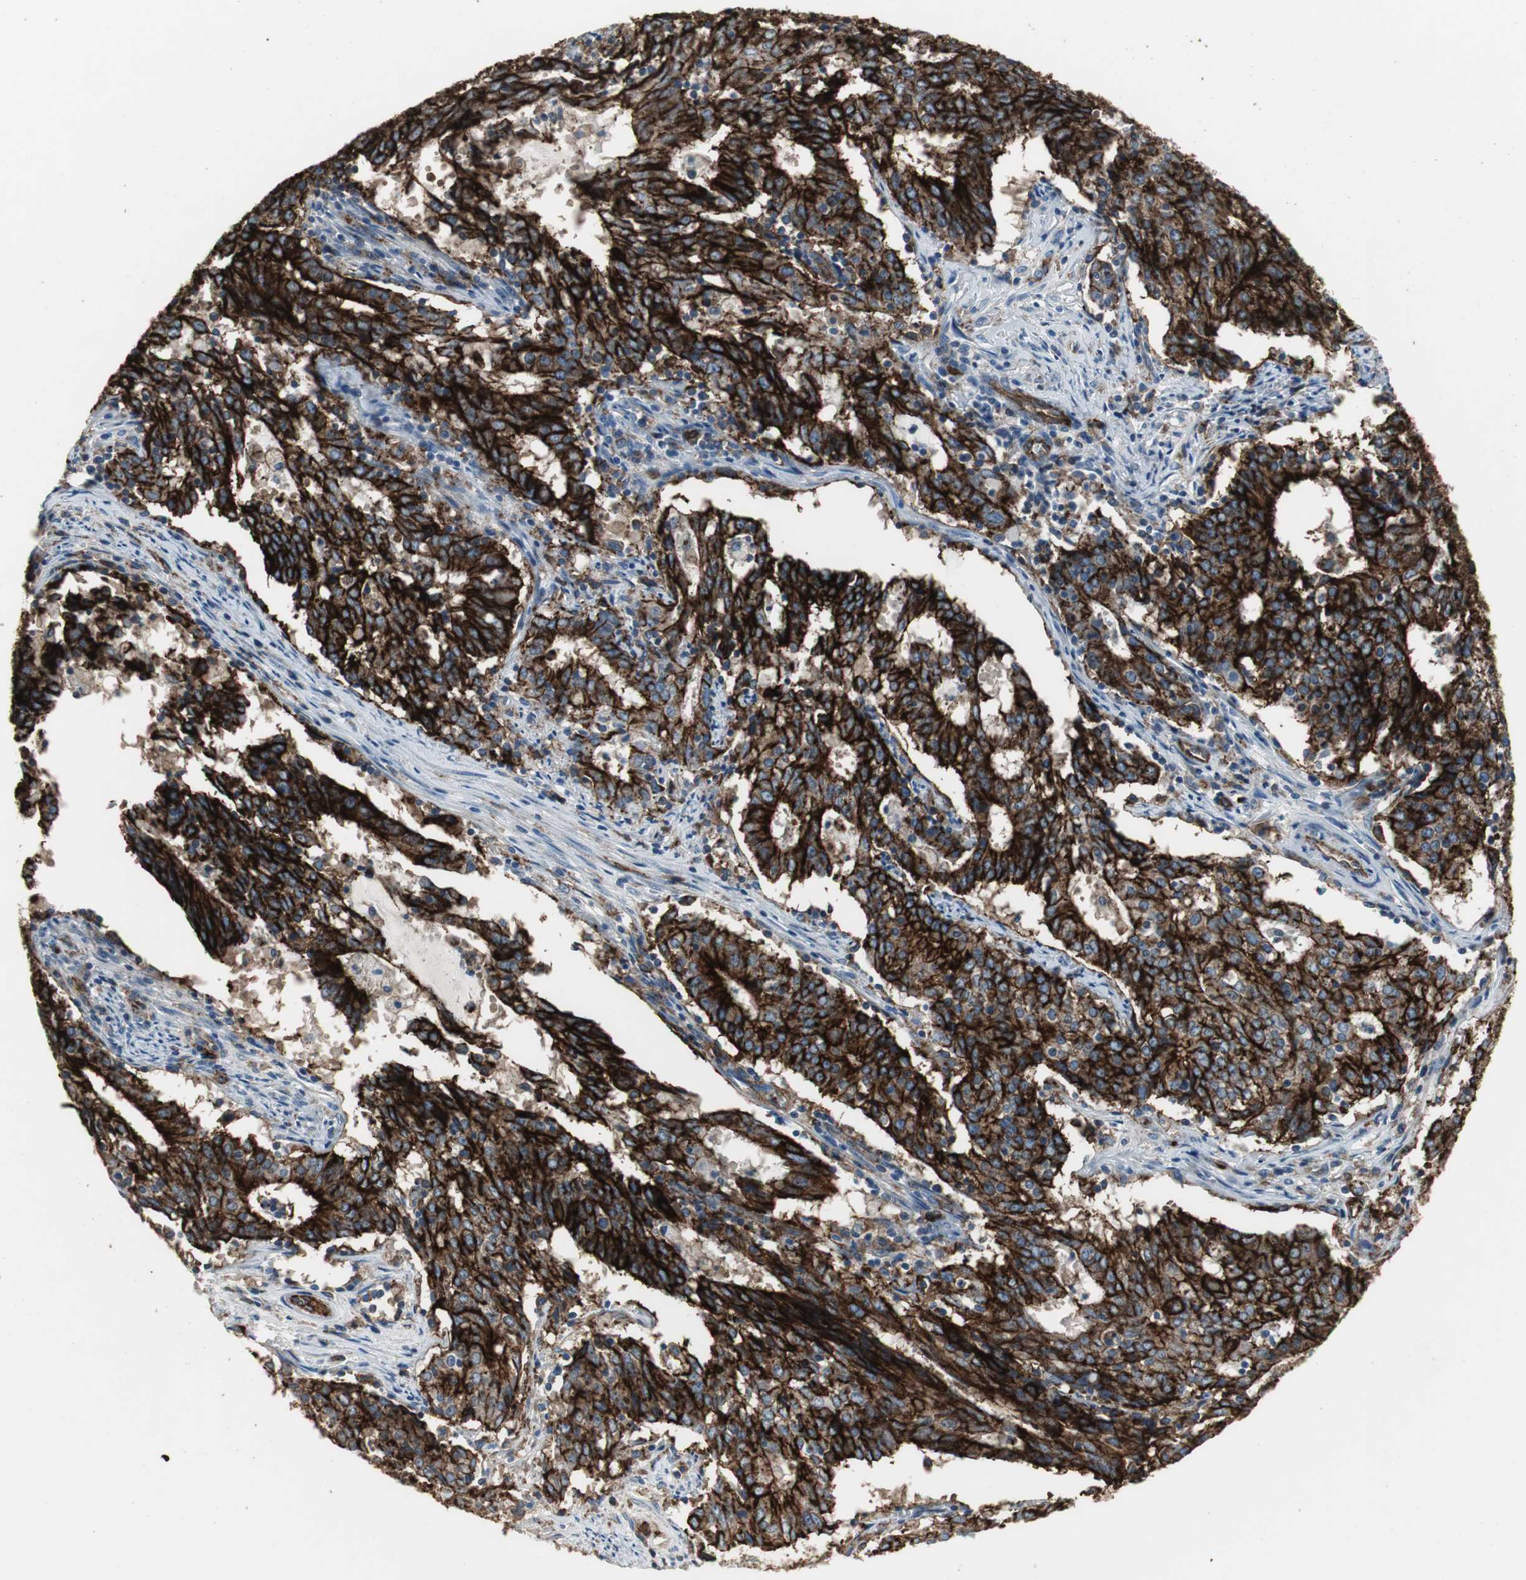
{"staining": {"intensity": "strong", "quantity": ">75%", "location": "cytoplasmic/membranous"}, "tissue": "cervical cancer", "cell_type": "Tumor cells", "image_type": "cancer", "snomed": [{"axis": "morphology", "description": "Adenocarcinoma, NOS"}, {"axis": "topography", "description": "Cervix"}], "caption": "There is high levels of strong cytoplasmic/membranous staining in tumor cells of cervical cancer, as demonstrated by immunohistochemical staining (brown color).", "gene": "F11R", "patient": {"sex": "female", "age": 44}}